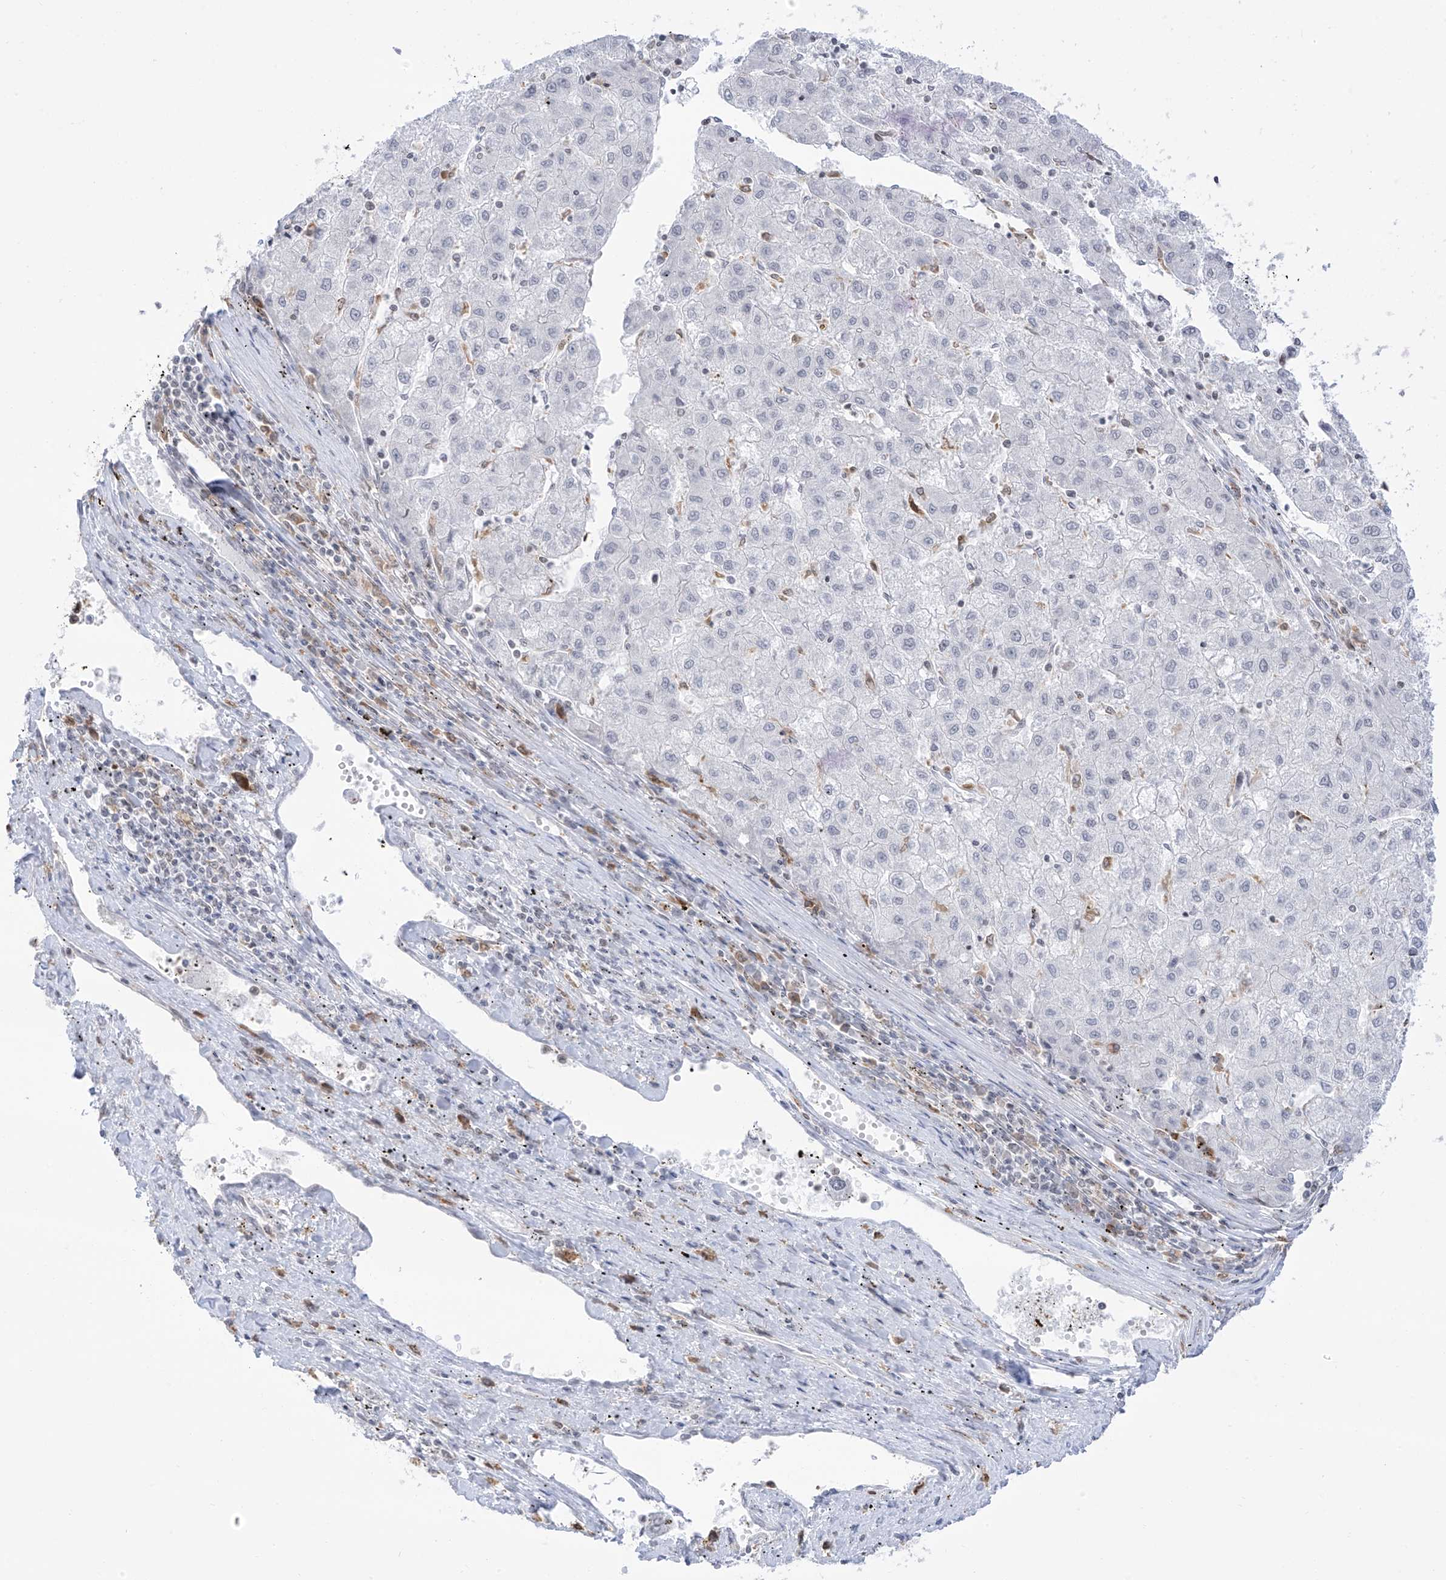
{"staining": {"intensity": "negative", "quantity": "none", "location": "none"}, "tissue": "liver cancer", "cell_type": "Tumor cells", "image_type": "cancer", "snomed": [{"axis": "morphology", "description": "Carcinoma, Hepatocellular, NOS"}, {"axis": "topography", "description": "Liver"}], "caption": "This is an IHC micrograph of human liver hepatocellular carcinoma. There is no positivity in tumor cells.", "gene": "TBXAS1", "patient": {"sex": "male", "age": 72}}